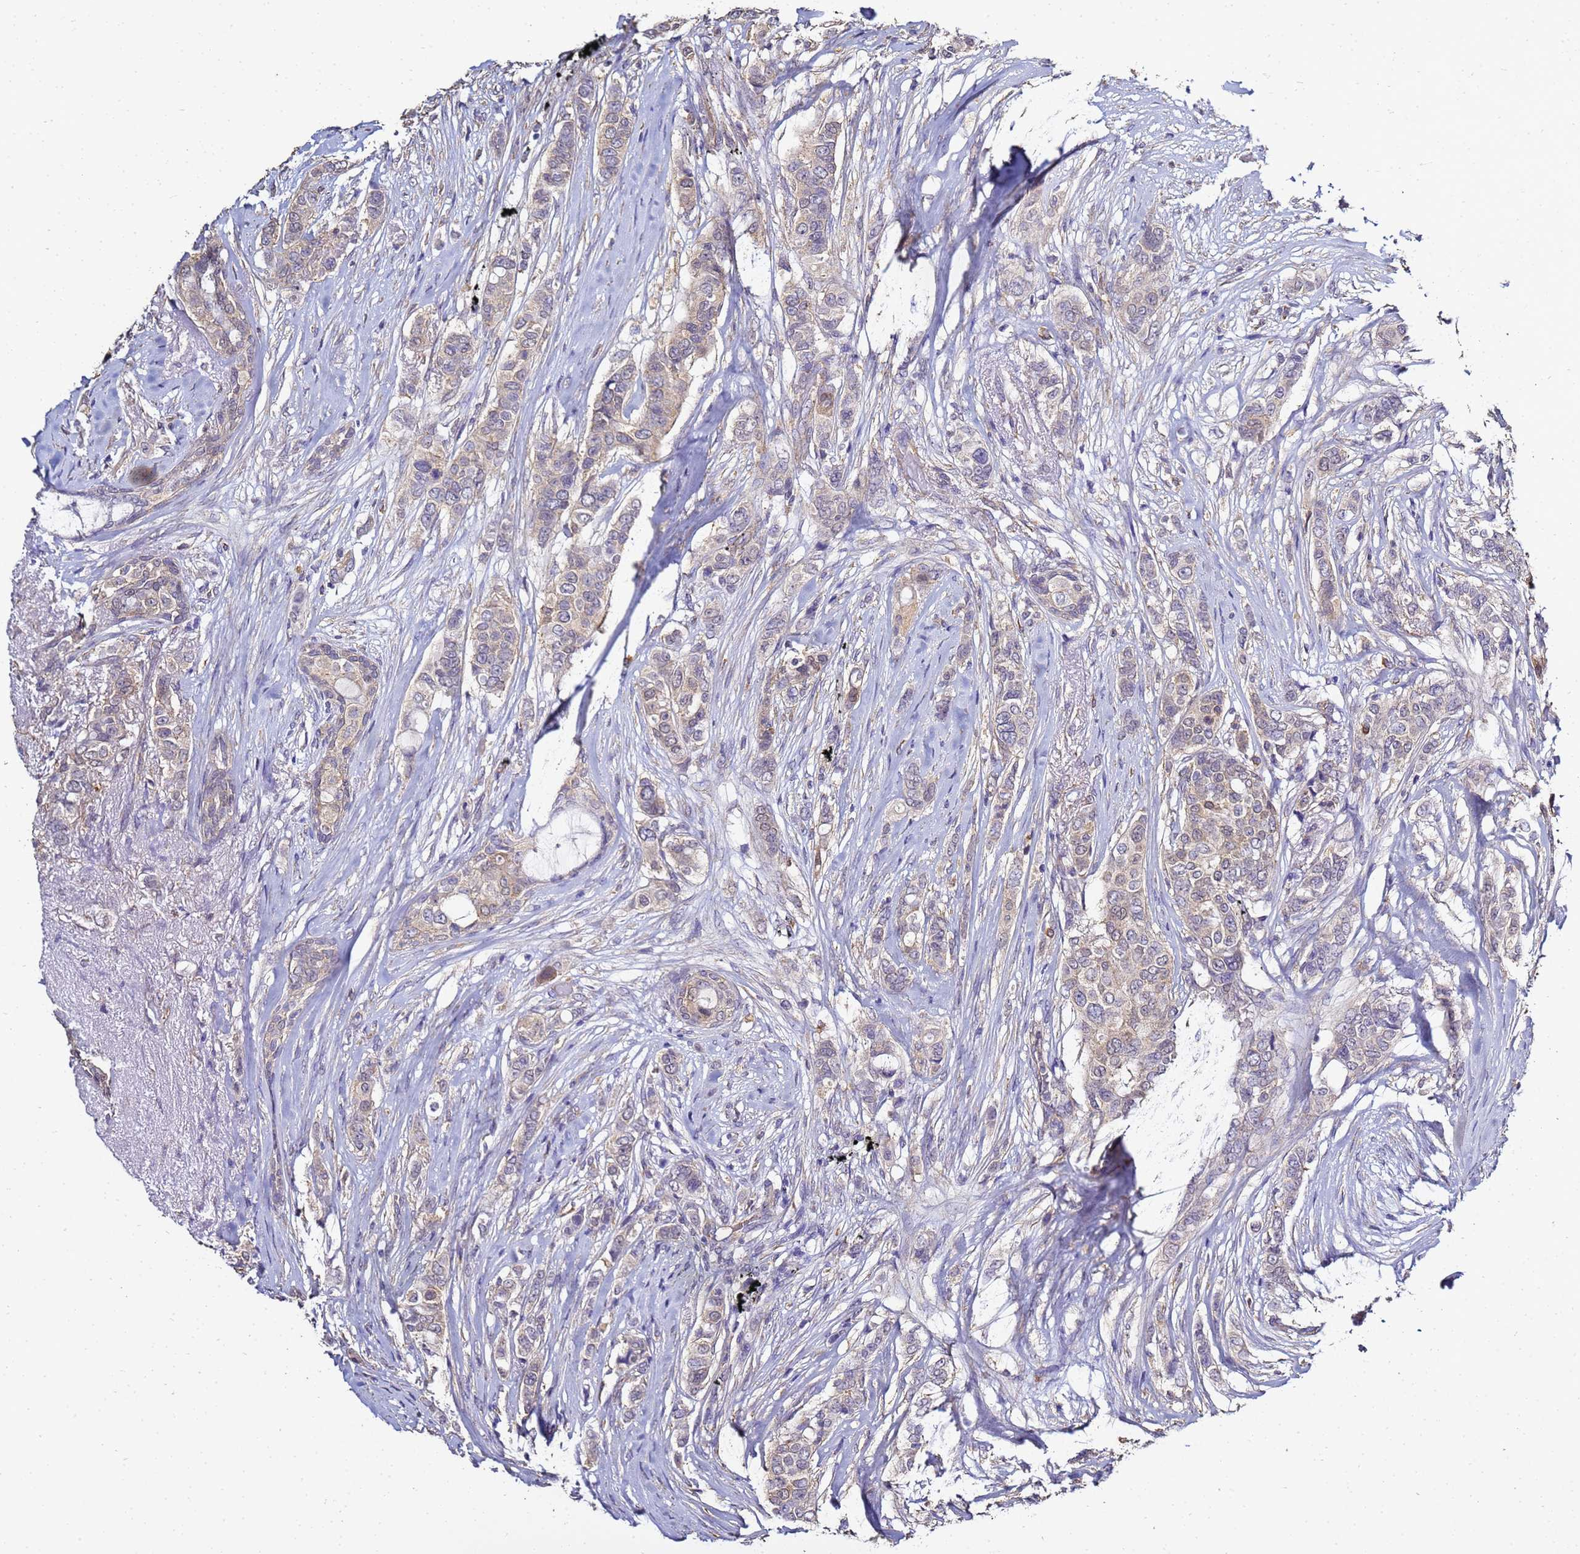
{"staining": {"intensity": "weak", "quantity": "25%-75%", "location": "cytoplasmic/membranous"}, "tissue": "breast cancer", "cell_type": "Tumor cells", "image_type": "cancer", "snomed": [{"axis": "morphology", "description": "Lobular carcinoma"}, {"axis": "topography", "description": "Breast"}], "caption": "A brown stain shows weak cytoplasmic/membranous expression of a protein in breast lobular carcinoma tumor cells.", "gene": "ENOPH1", "patient": {"sex": "female", "age": 51}}